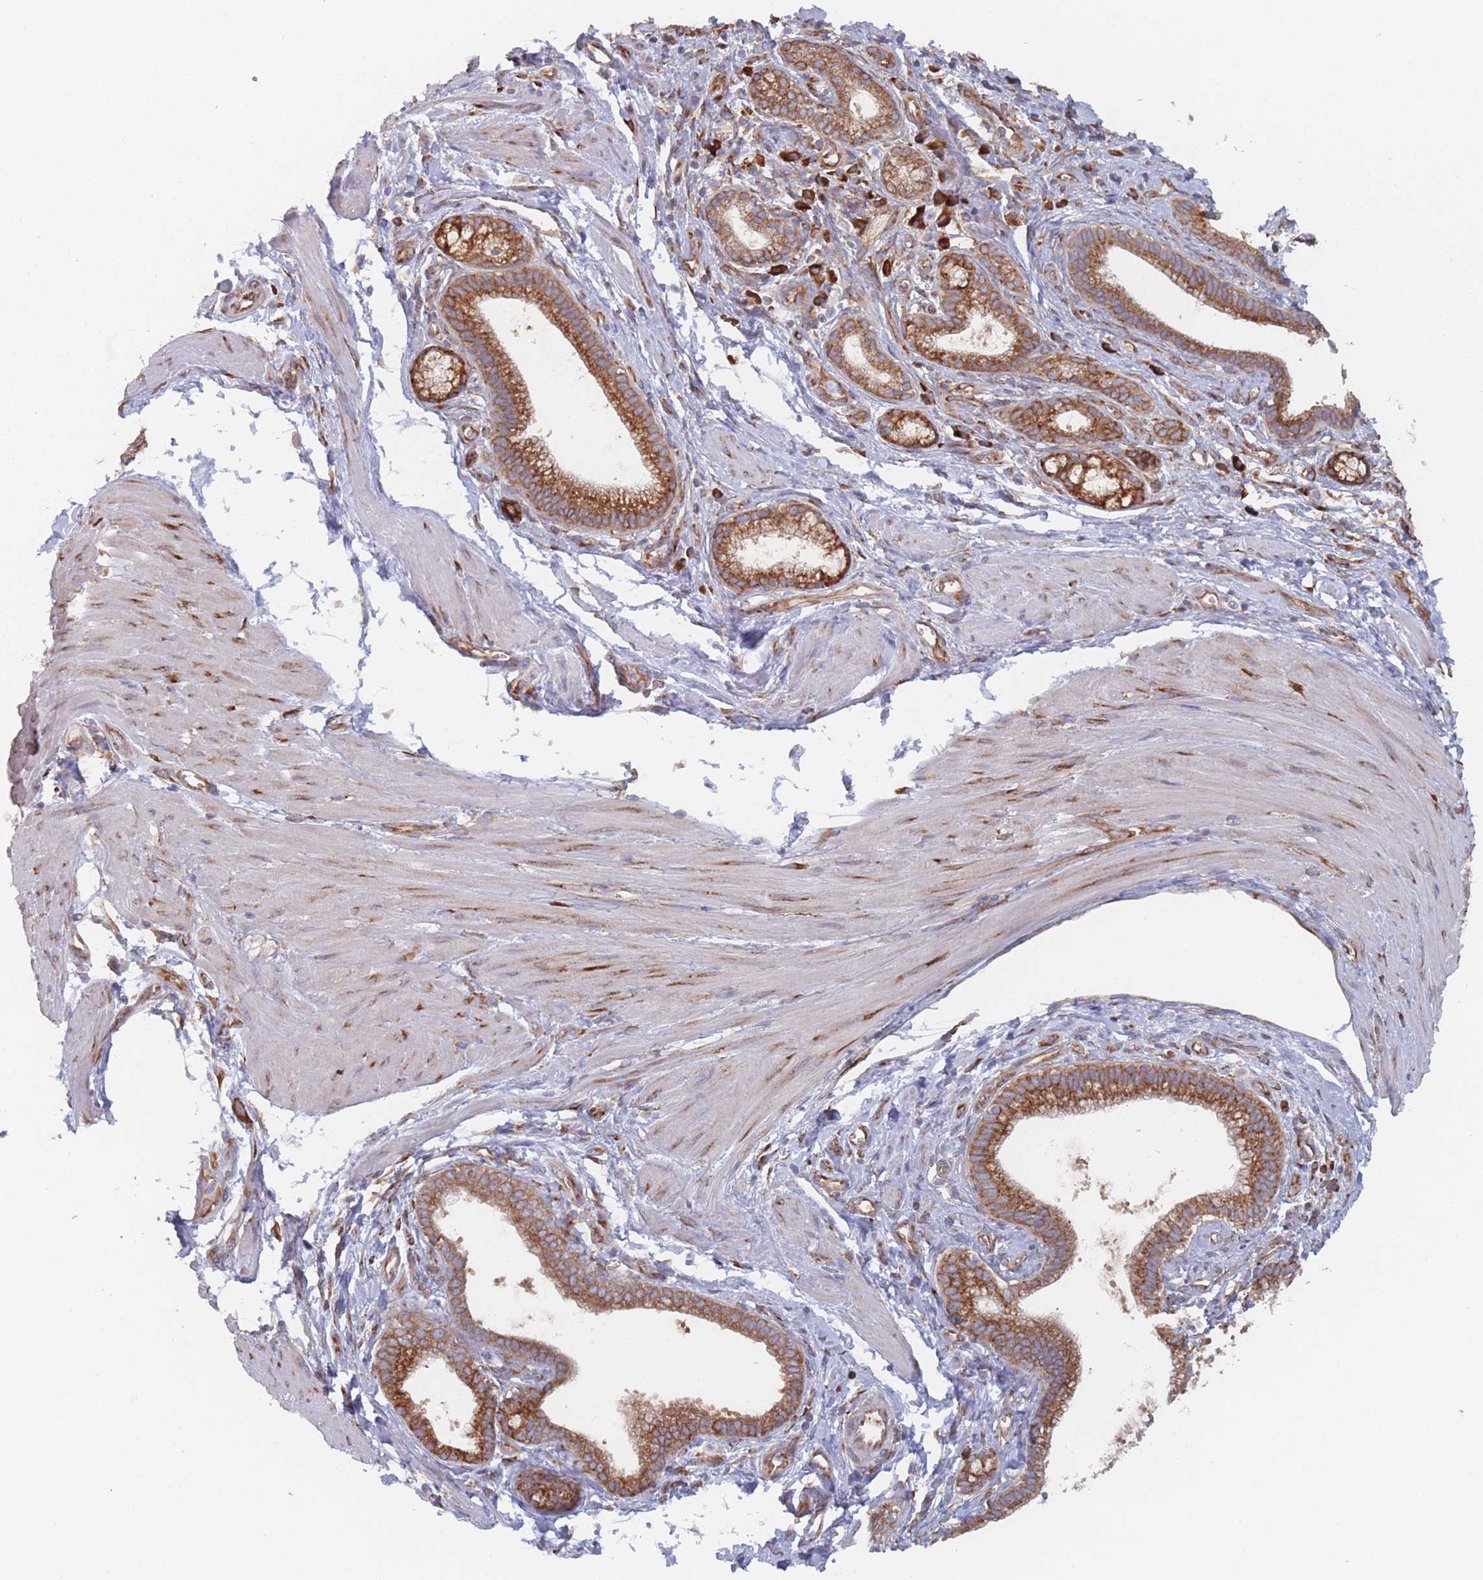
{"staining": {"intensity": "moderate", "quantity": ">75%", "location": "cytoplasmic/membranous"}, "tissue": "pancreatic cancer", "cell_type": "Tumor cells", "image_type": "cancer", "snomed": [{"axis": "morphology", "description": "Adenocarcinoma, NOS"}, {"axis": "topography", "description": "Pancreas"}], "caption": "Pancreatic cancer stained with a protein marker demonstrates moderate staining in tumor cells.", "gene": "EEF1B2", "patient": {"sex": "male", "age": 78}}